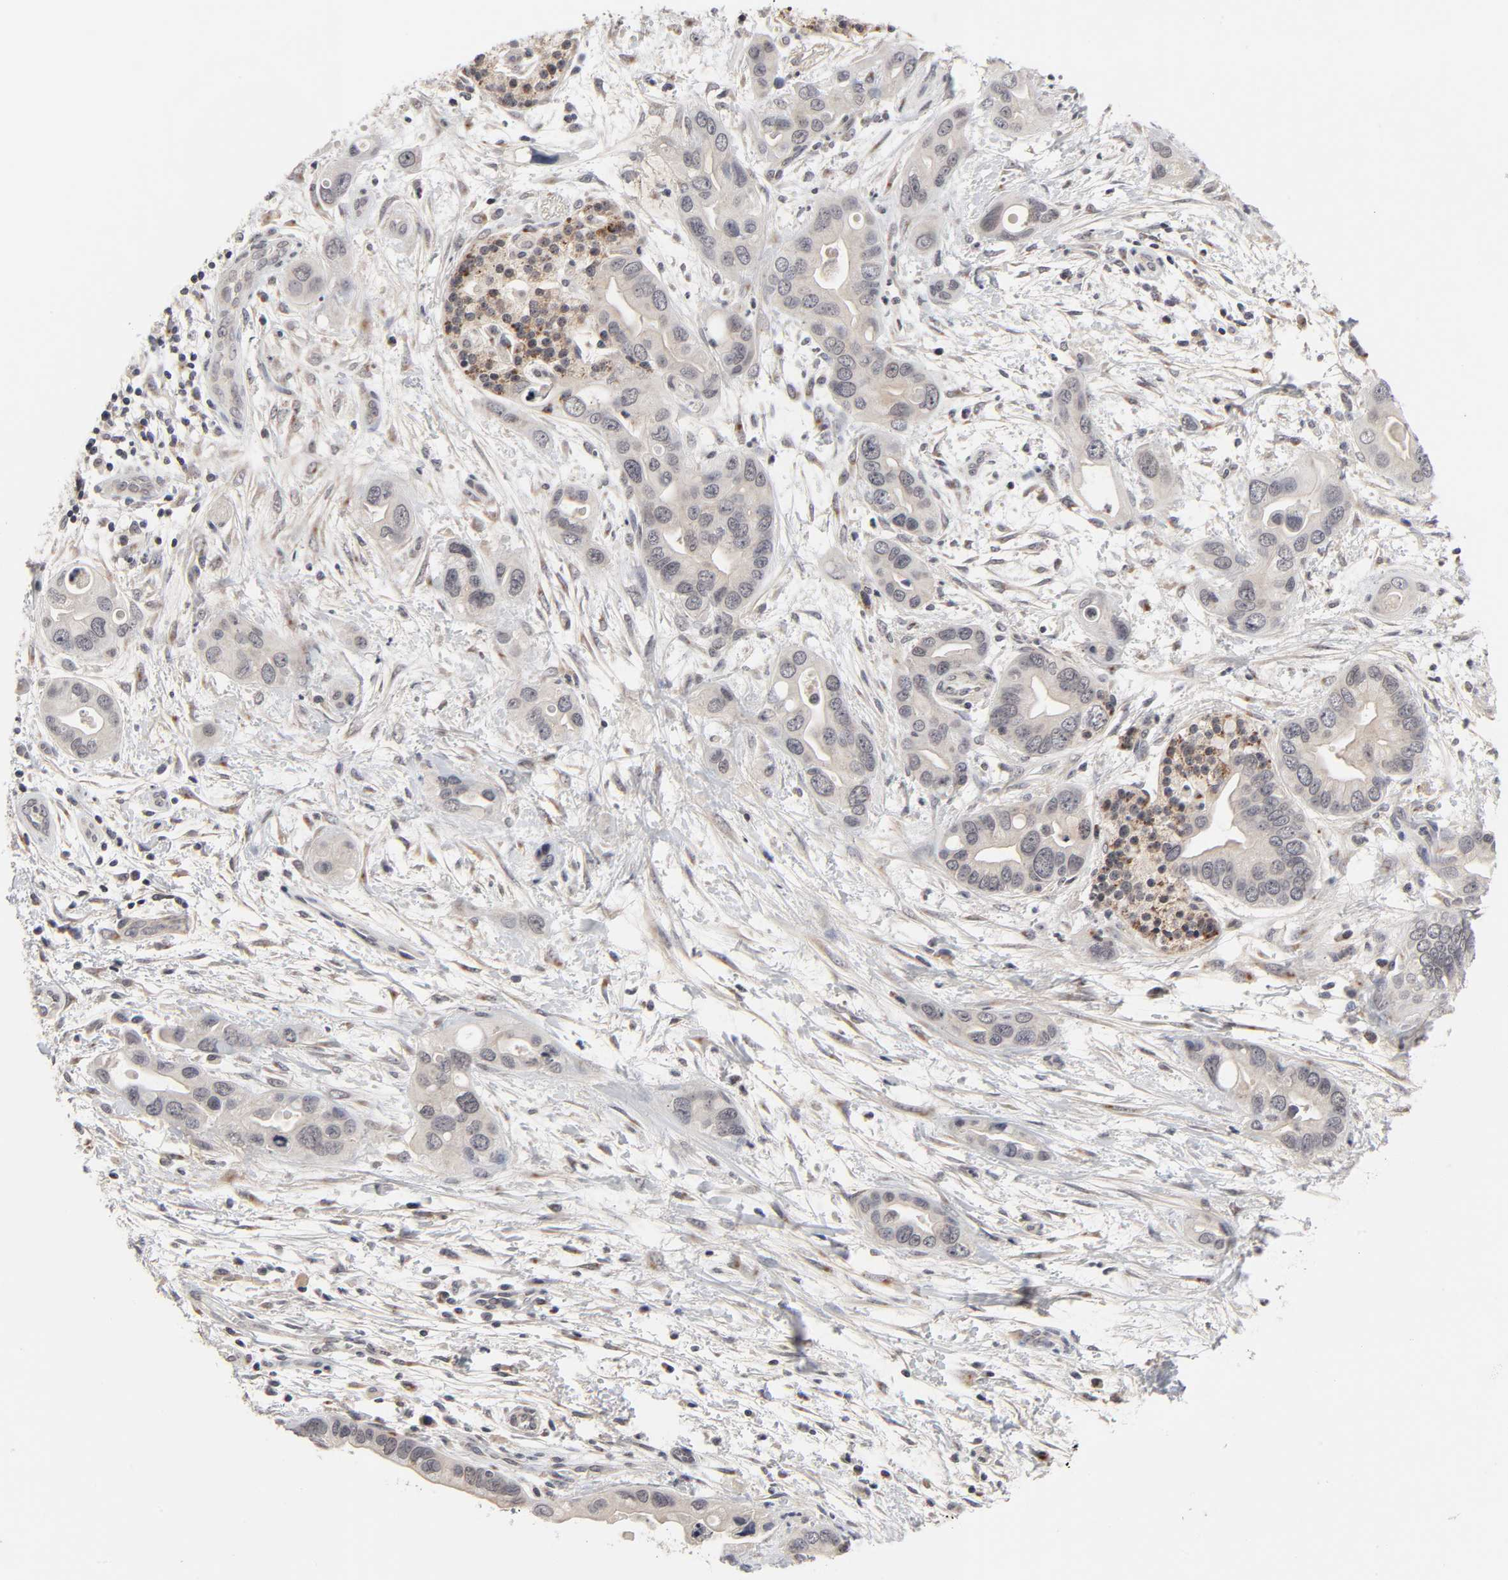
{"staining": {"intensity": "strong", "quantity": "<25%", "location": "cytoplasmic/membranous"}, "tissue": "pancreatic cancer", "cell_type": "Tumor cells", "image_type": "cancer", "snomed": [{"axis": "morphology", "description": "Adenocarcinoma, NOS"}, {"axis": "topography", "description": "Pancreas"}], "caption": "Immunohistochemistry (IHC) image of neoplastic tissue: pancreatic cancer stained using IHC demonstrates medium levels of strong protein expression localized specifically in the cytoplasmic/membranous of tumor cells, appearing as a cytoplasmic/membranous brown color.", "gene": "AUH", "patient": {"sex": "female", "age": 77}}